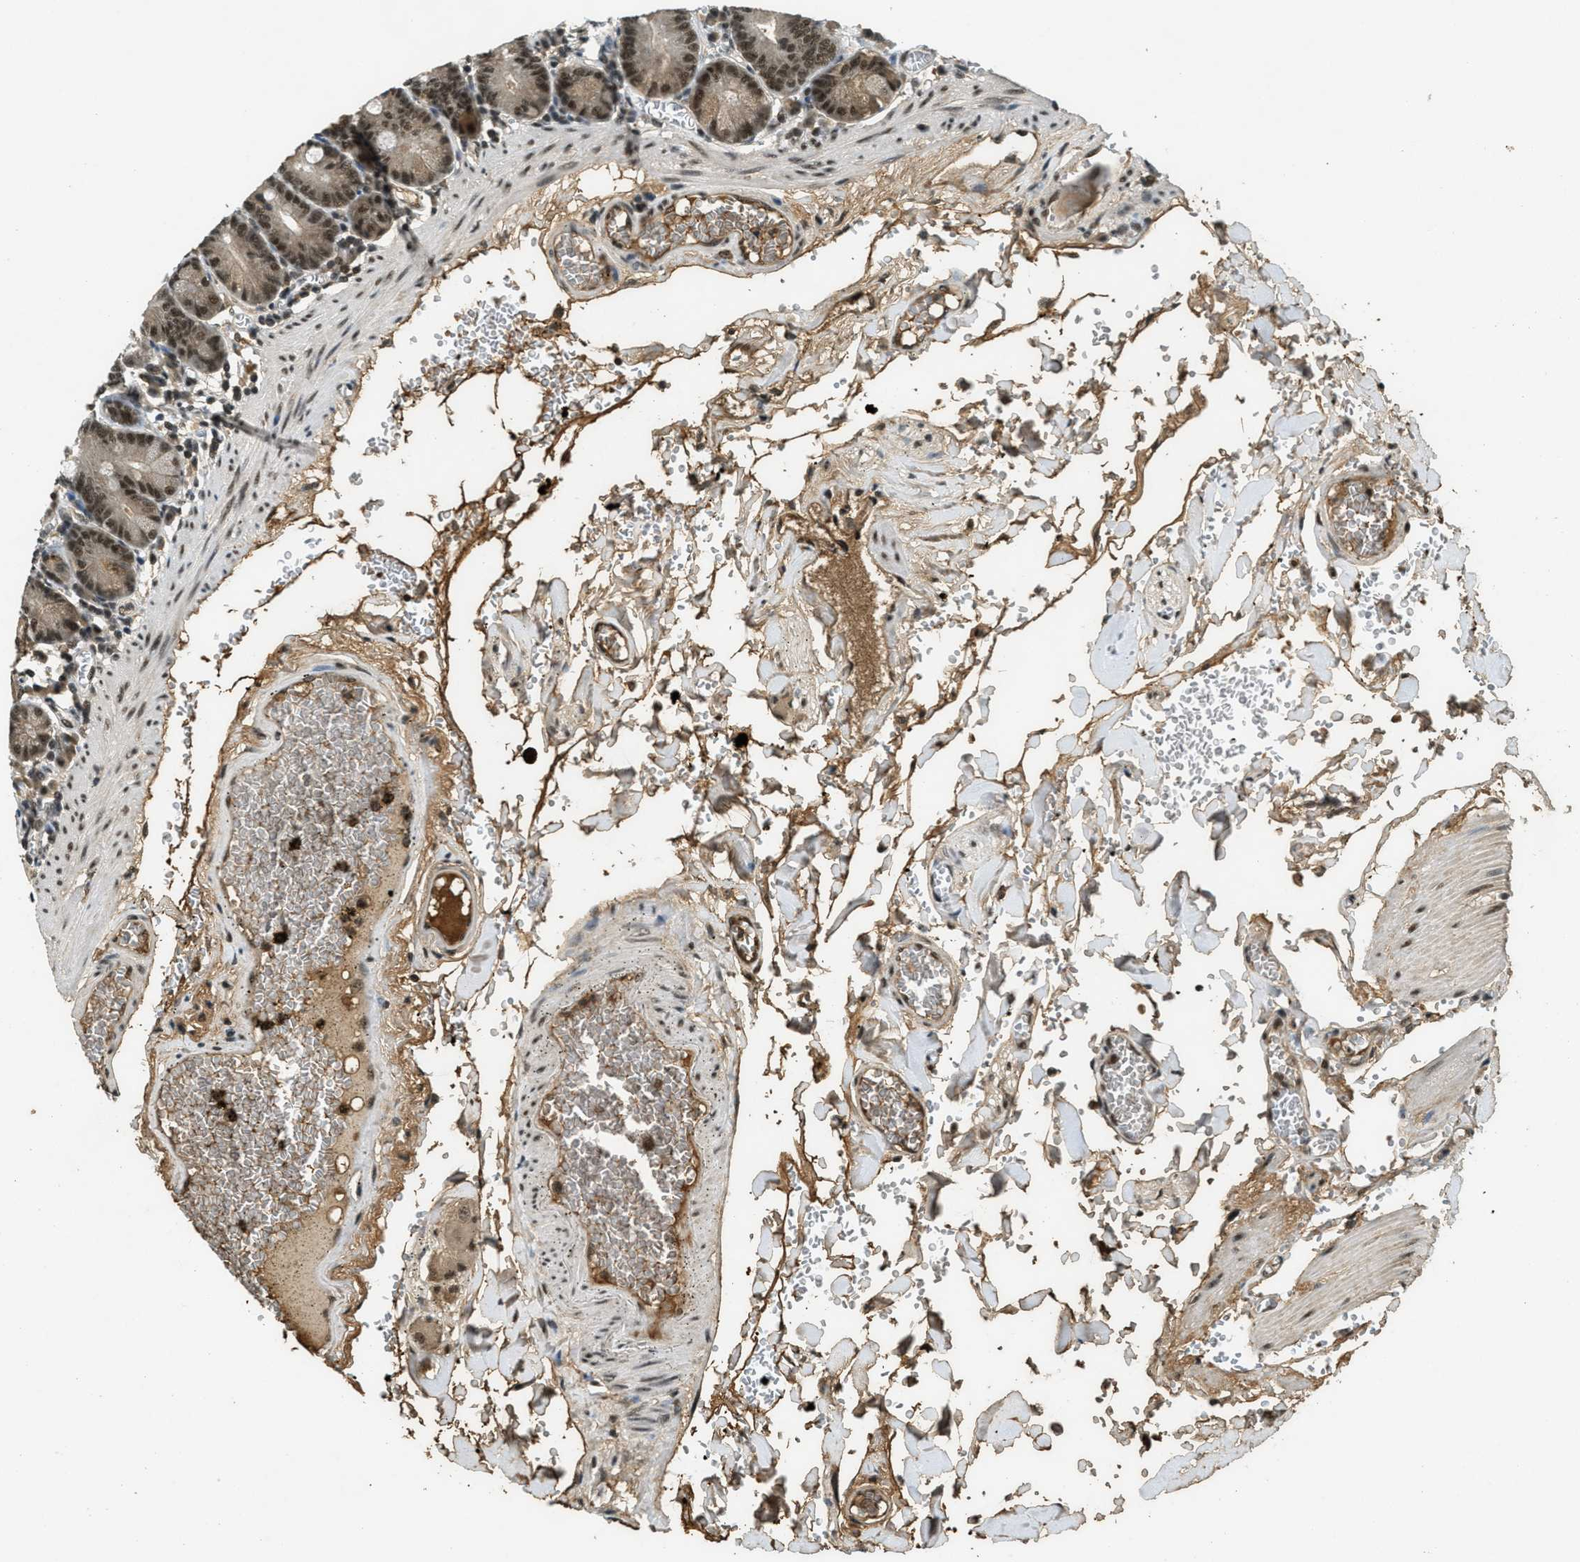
{"staining": {"intensity": "strong", "quantity": ">75%", "location": "nuclear"}, "tissue": "small intestine", "cell_type": "Glandular cells", "image_type": "normal", "snomed": [{"axis": "morphology", "description": "Normal tissue, NOS"}, {"axis": "topography", "description": "Small intestine"}], "caption": "Protein analysis of unremarkable small intestine shows strong nuclear staining in approximately >75% of glandular cells. The staining was performed using DAB, with brown indicating positive protein expression. Nuclei are stained blue with hematoxylin.", "gene": "ZNF148", "patient": {"sex": "male", "age": 71}}